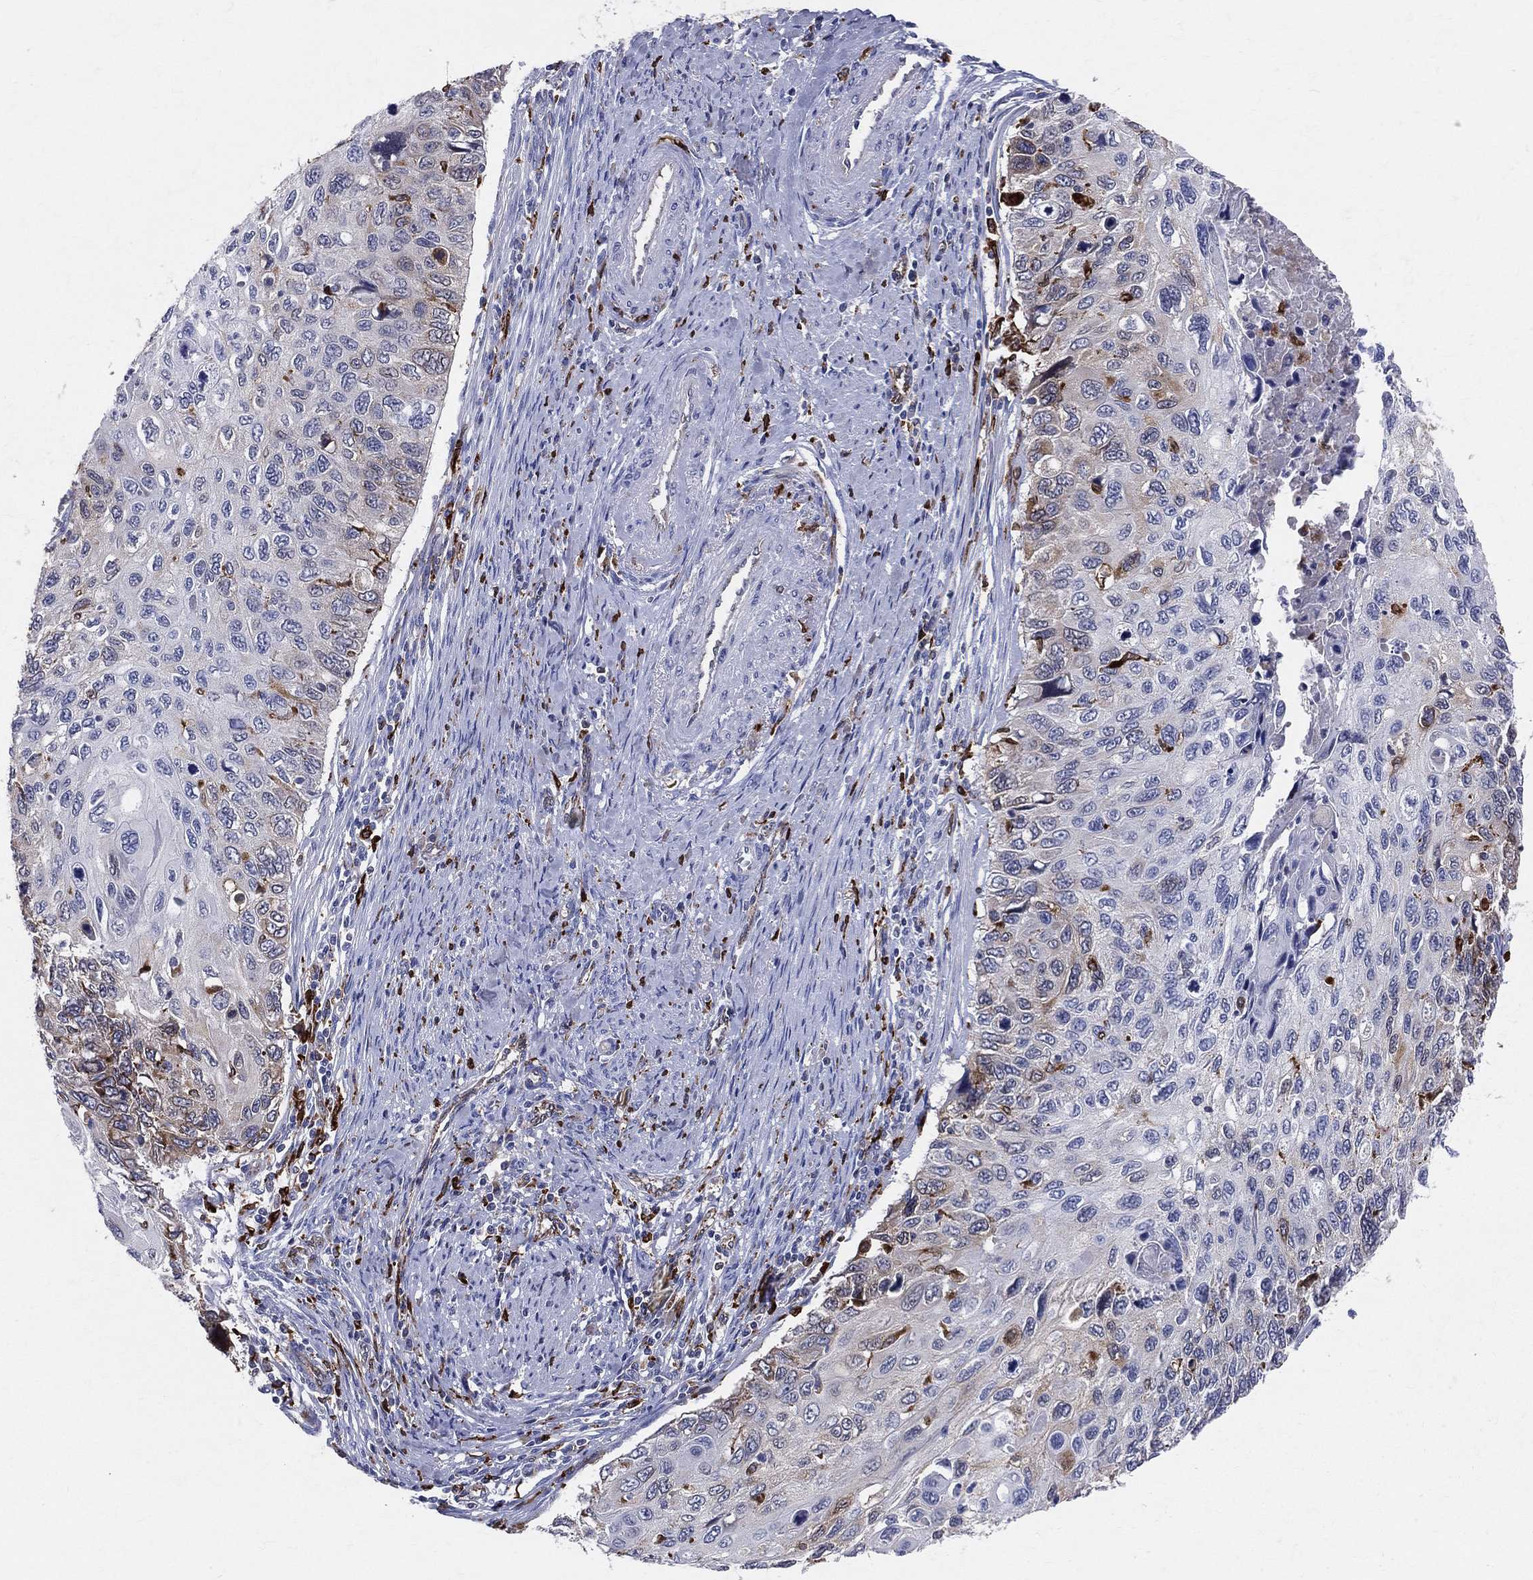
{"staining": {"intensity": "moderate", "quantity": "<25%", "location": "cytoplasmic/membranous"}, "tissue": "cervical cancer", "cell_type": "Tumor cells", "image_type": "cancer", "snomed": [{"axis": "morphology", "description": "Squamous cell carcinoma, NOS"}, {"axis": "topography", "description": "Cervix"}], "caption": "Cervical squamous cell carcinoma tissue exhibits moderate cytoplasmic/membranous staining in approximately <25% of tumor cells", "gene": "CD74", "patient": {"sex": "female", "age": 70}}